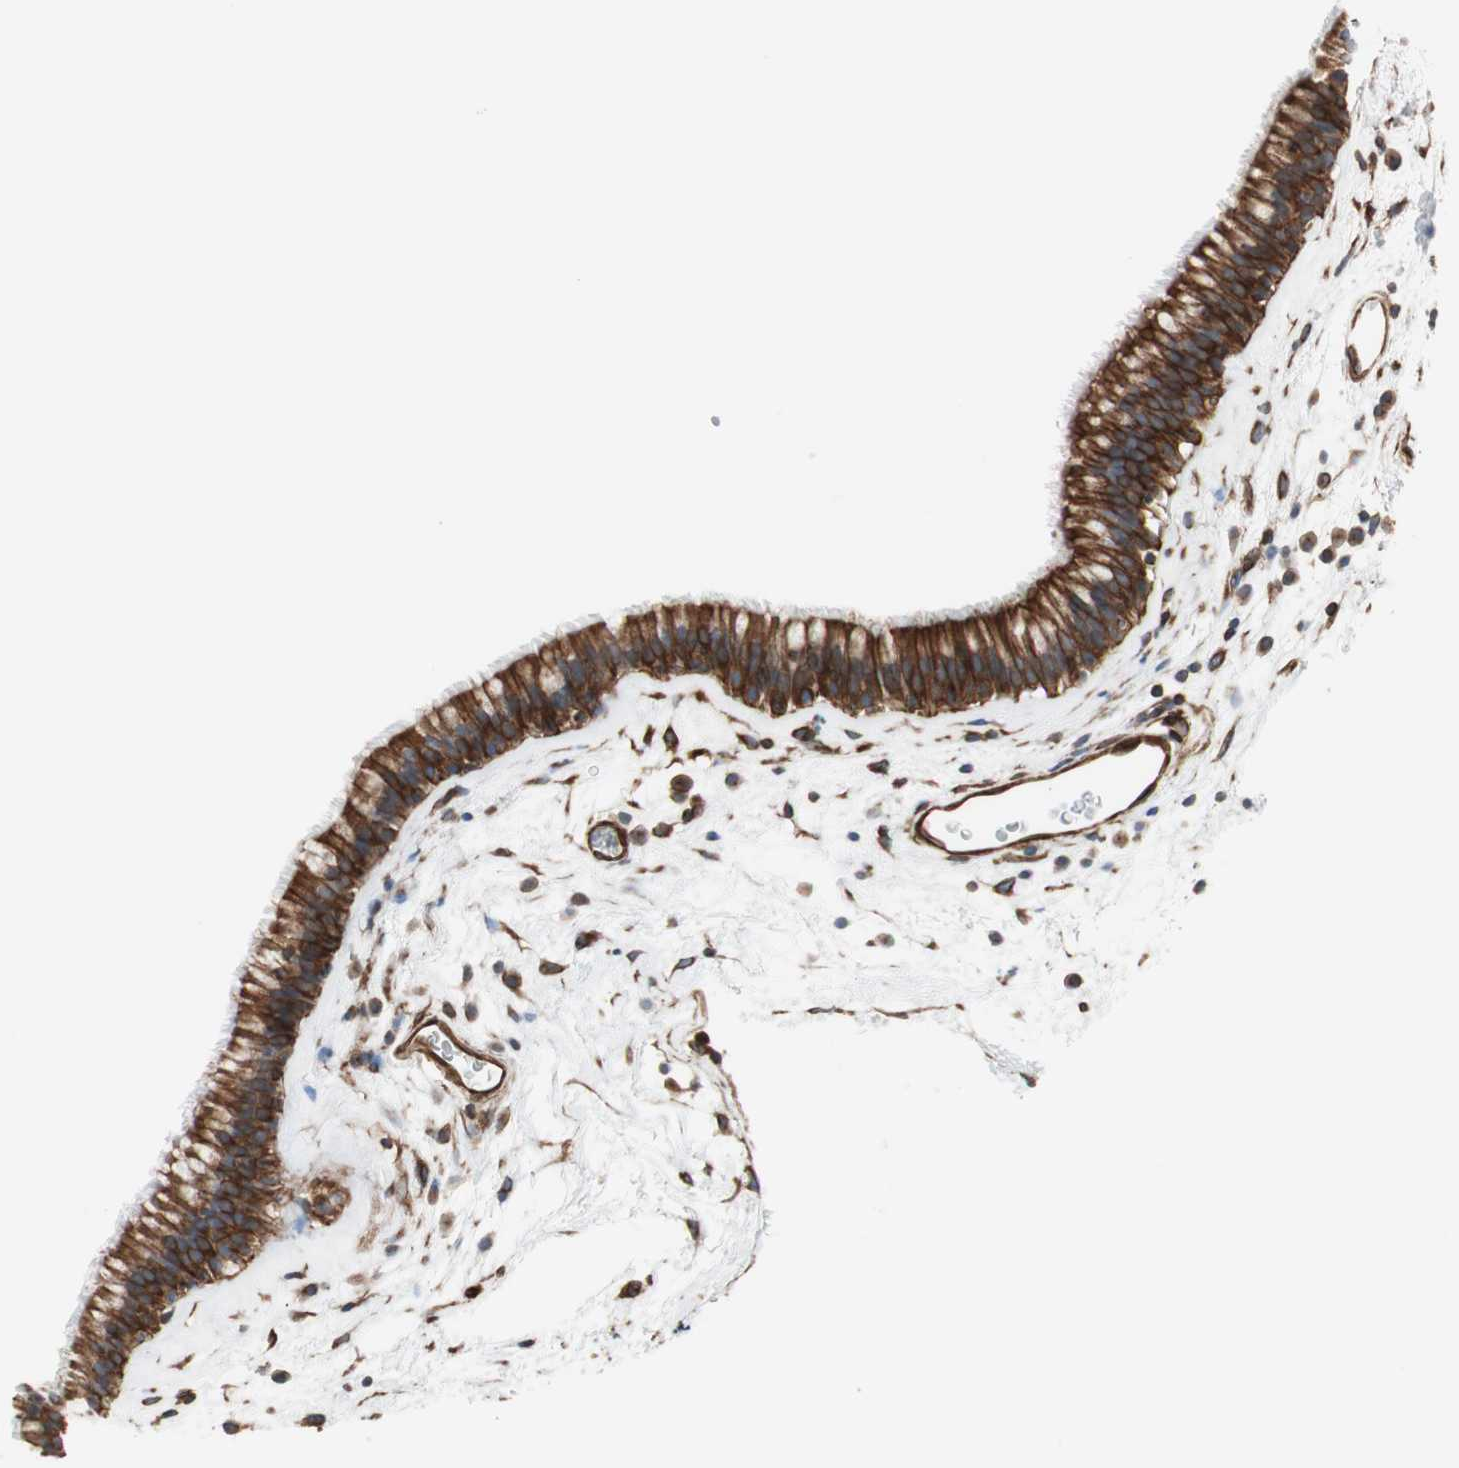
{"staining": {"intensity": "strong", "quantity": ">75%", "location": "cytoplasmic/membranous"}, "tissue": "nasopharynx", "cell_type": "Respiratory epithelial cells", "image_type": "normal", "snomed": [{"axis": "morphology", "description": "Normal tissue, NOS"}, {"axis": "morphology", "description": "Inflammation, NOS"}, {"axis": "topography", "description": "Nasopharynx"}], "caption": "This photomicrograph displays IHC staining of benign human nasopharynx, with high strong cytoplasmic/membranous expression in approximately >75% of respiratory epithelial cells.", "gene": "TCTA", "patient": {"sex": "male", "age": 48}}